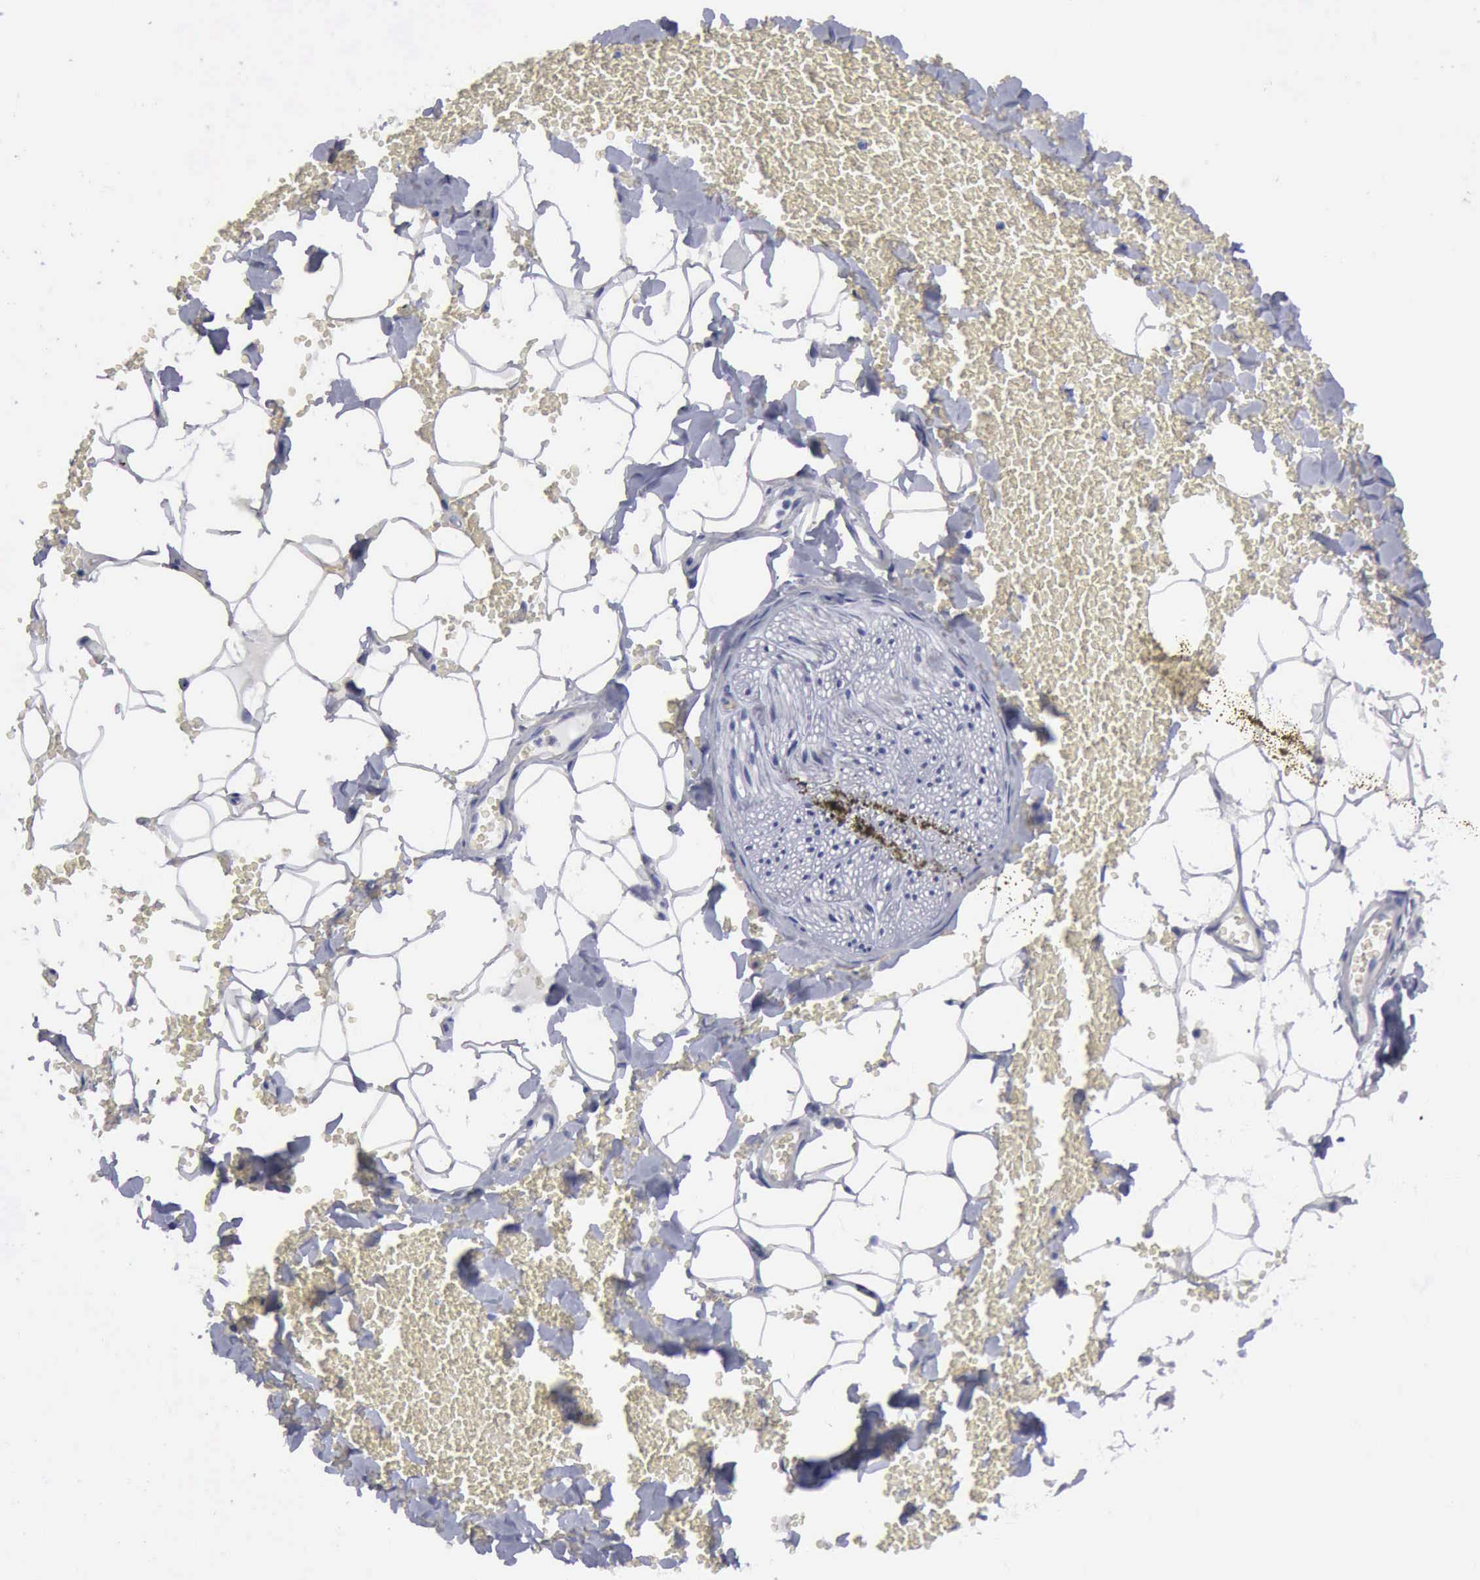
{"staining": {"intensity": "negative", "quantity": "none", "location": "none"}, "tissue": "adipose tissue", "cell_type": "Adipocytes", "image_type": "normal", "snomed": [{"axis": "morphology", "description": "Normal tissue, NOS"}, {"axis": "morphology", "description": "Inflammation, NOS"}, {"axis": "topography", "description": "Lymph node"}, {"axis": "topography", "description": "Peripheral nerve tissue"}], "caption": "Adipocytes show no significant protein expression in unremarkable adipose tissue. Nuclei are stained in blue.", "gene": "TXLNG", "patient": {"sex": "male", "age": 52}}